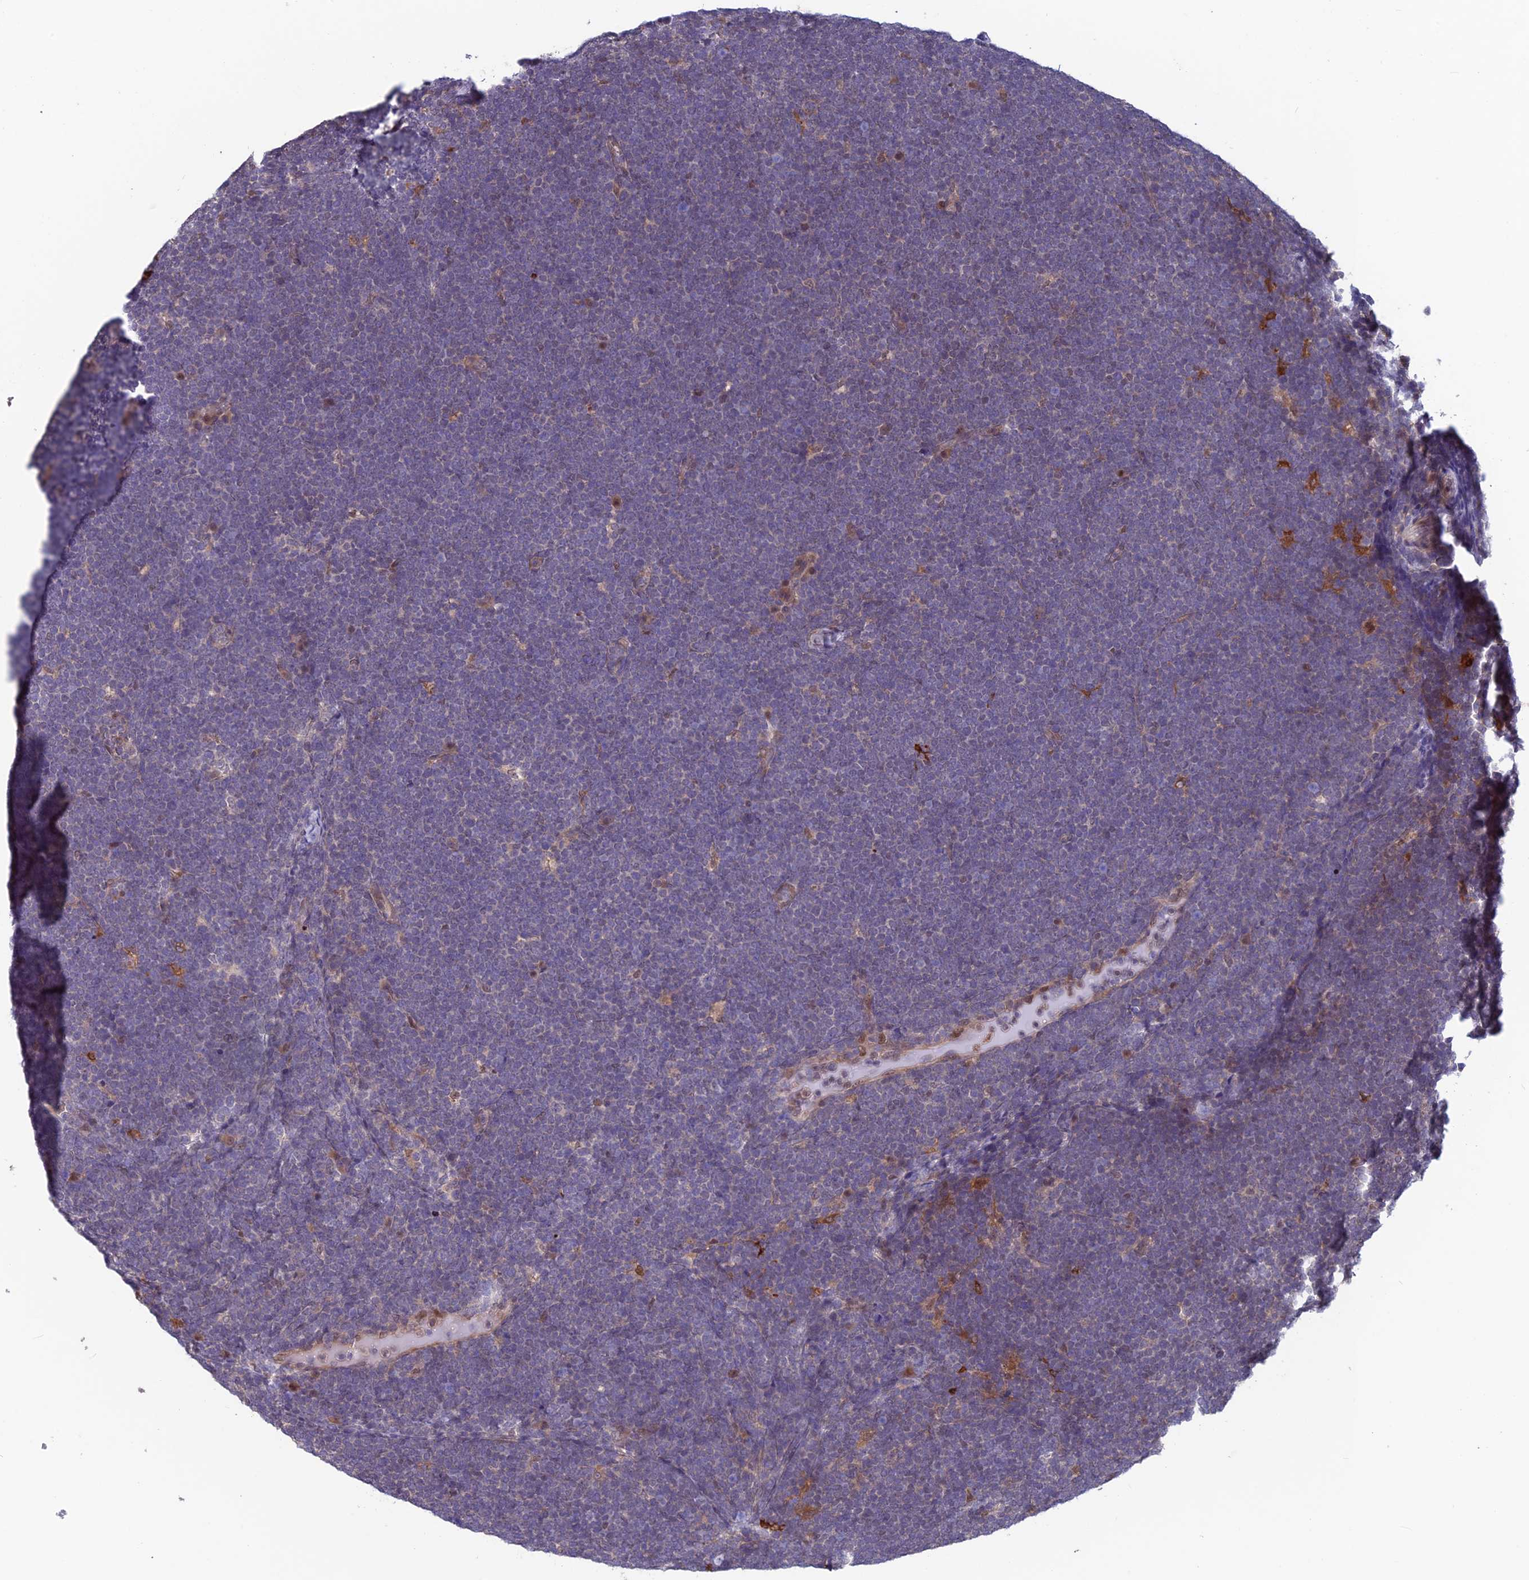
{"staining": {"intensity": "negative", "quantity": "none", "location": "none"}, "tissue": "lymphoma", "cell_type": "Tumor cells", "image_type": "cancer", "snomed": [{"axis": "morphology", "description": "Malignant lymphoma, non-Hodgkin's type, High grade"}, {"axis": "topography", "description": "Lymph node"}], "caption": "IHC histopathology image of human lymphoma stained for a protein (brown), which shows no positivity in tumor cells.", "gene": "MAST2", "patient": {"sex": "male", "age": 13}}